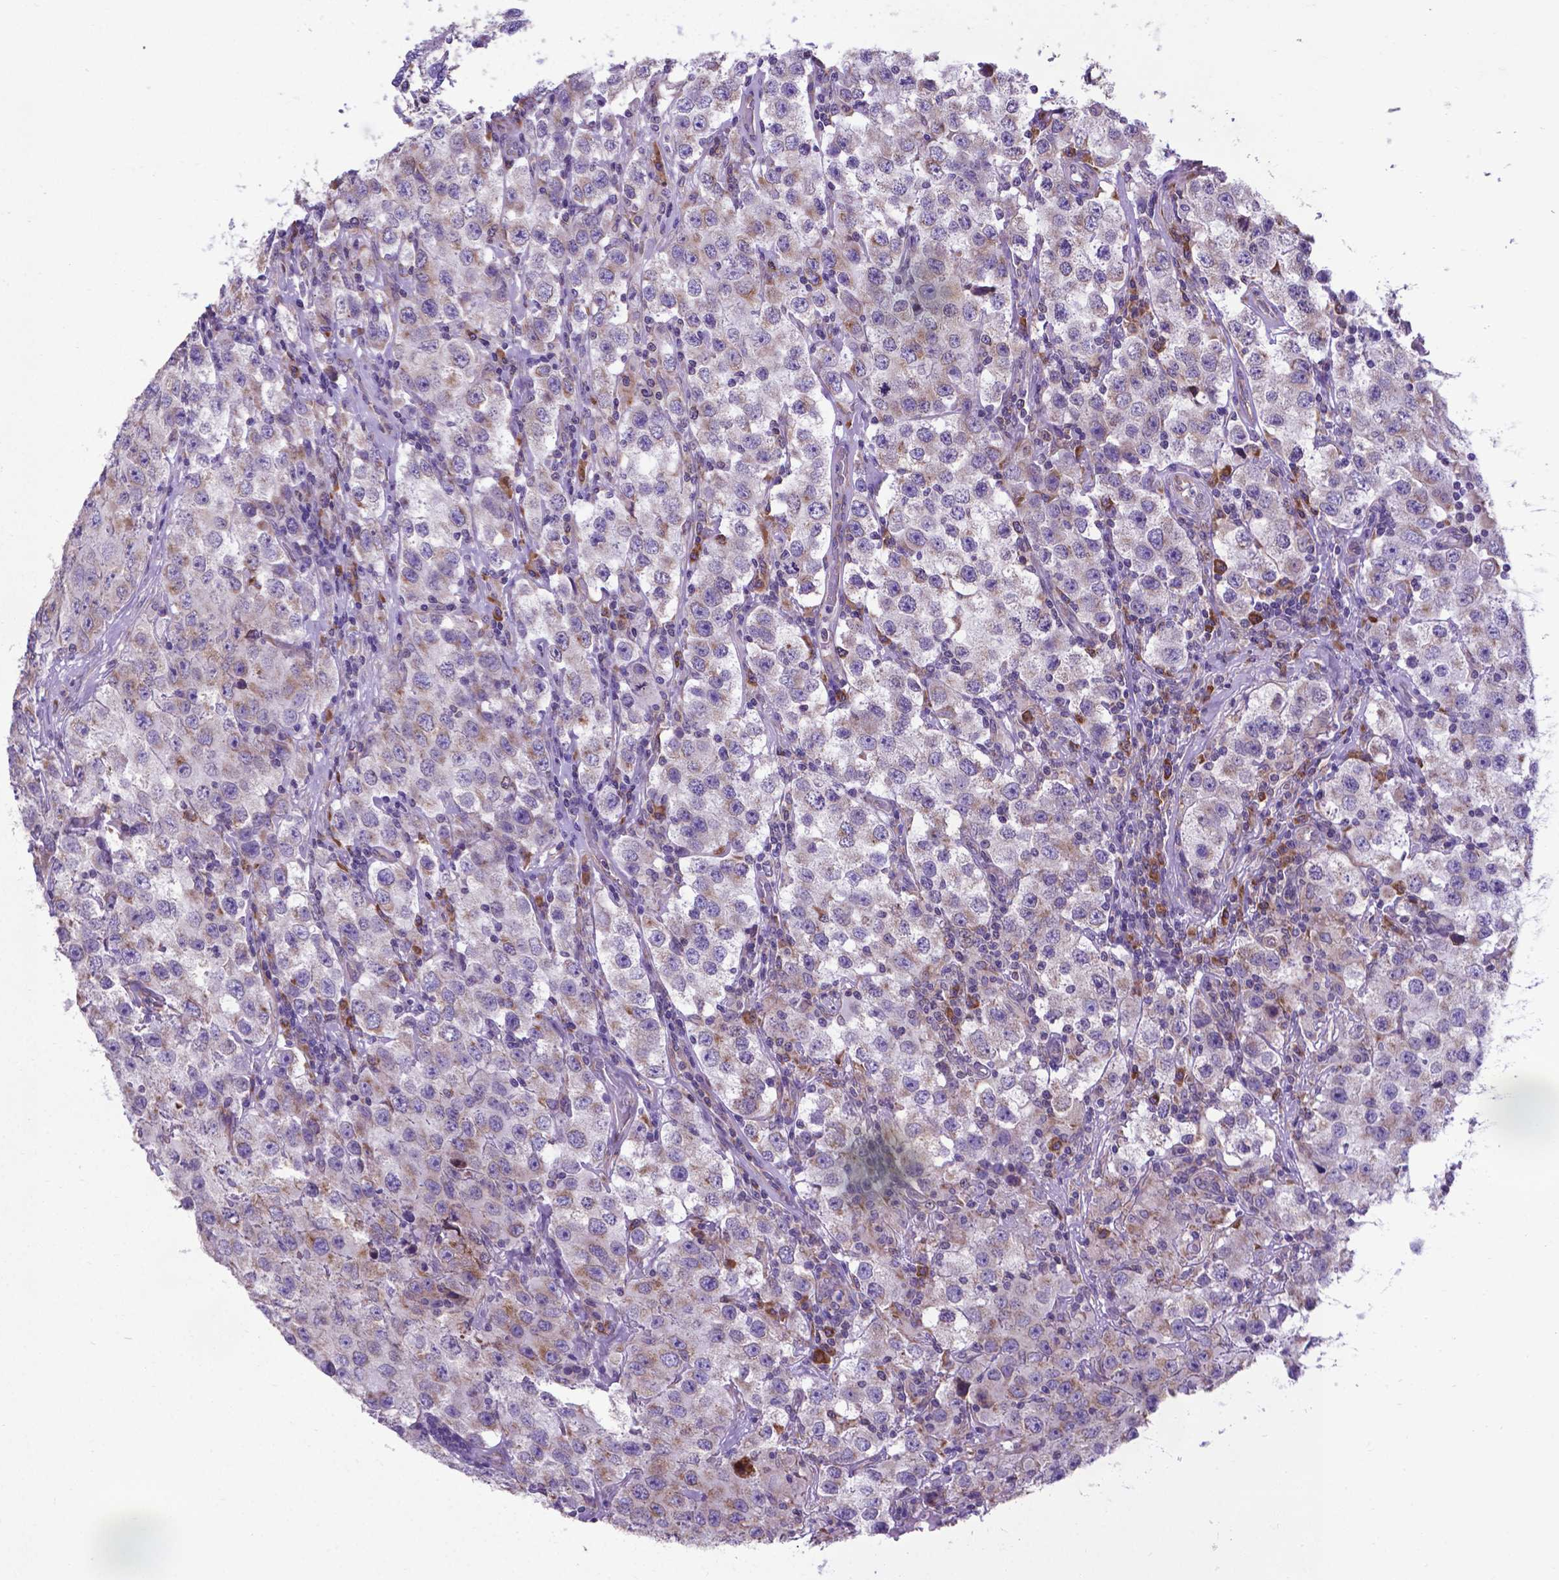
{"staining": {"intensity": "weak", "quantity": "25%-75%", "location": "cytoplasmic/membranous"}, "tissue": "testis cancer", "cell_type": "Tumor cells", "image_type": "cancer", "snomed": [{"axis": "morphology", "description": "Seminoma, NOS"}, {"axis": "topography", "description": "Testis"}], "caption": "Tumor cells exhibit weak cytoplasmic/membranous staining in about 25%-75% of cells in testis cancer (seminoma). (brown staining indicates protein expression, while blue staining denotes nuclei).", "gene": "WDR83OS", "patient": {"sex": "male", "age": 52}}